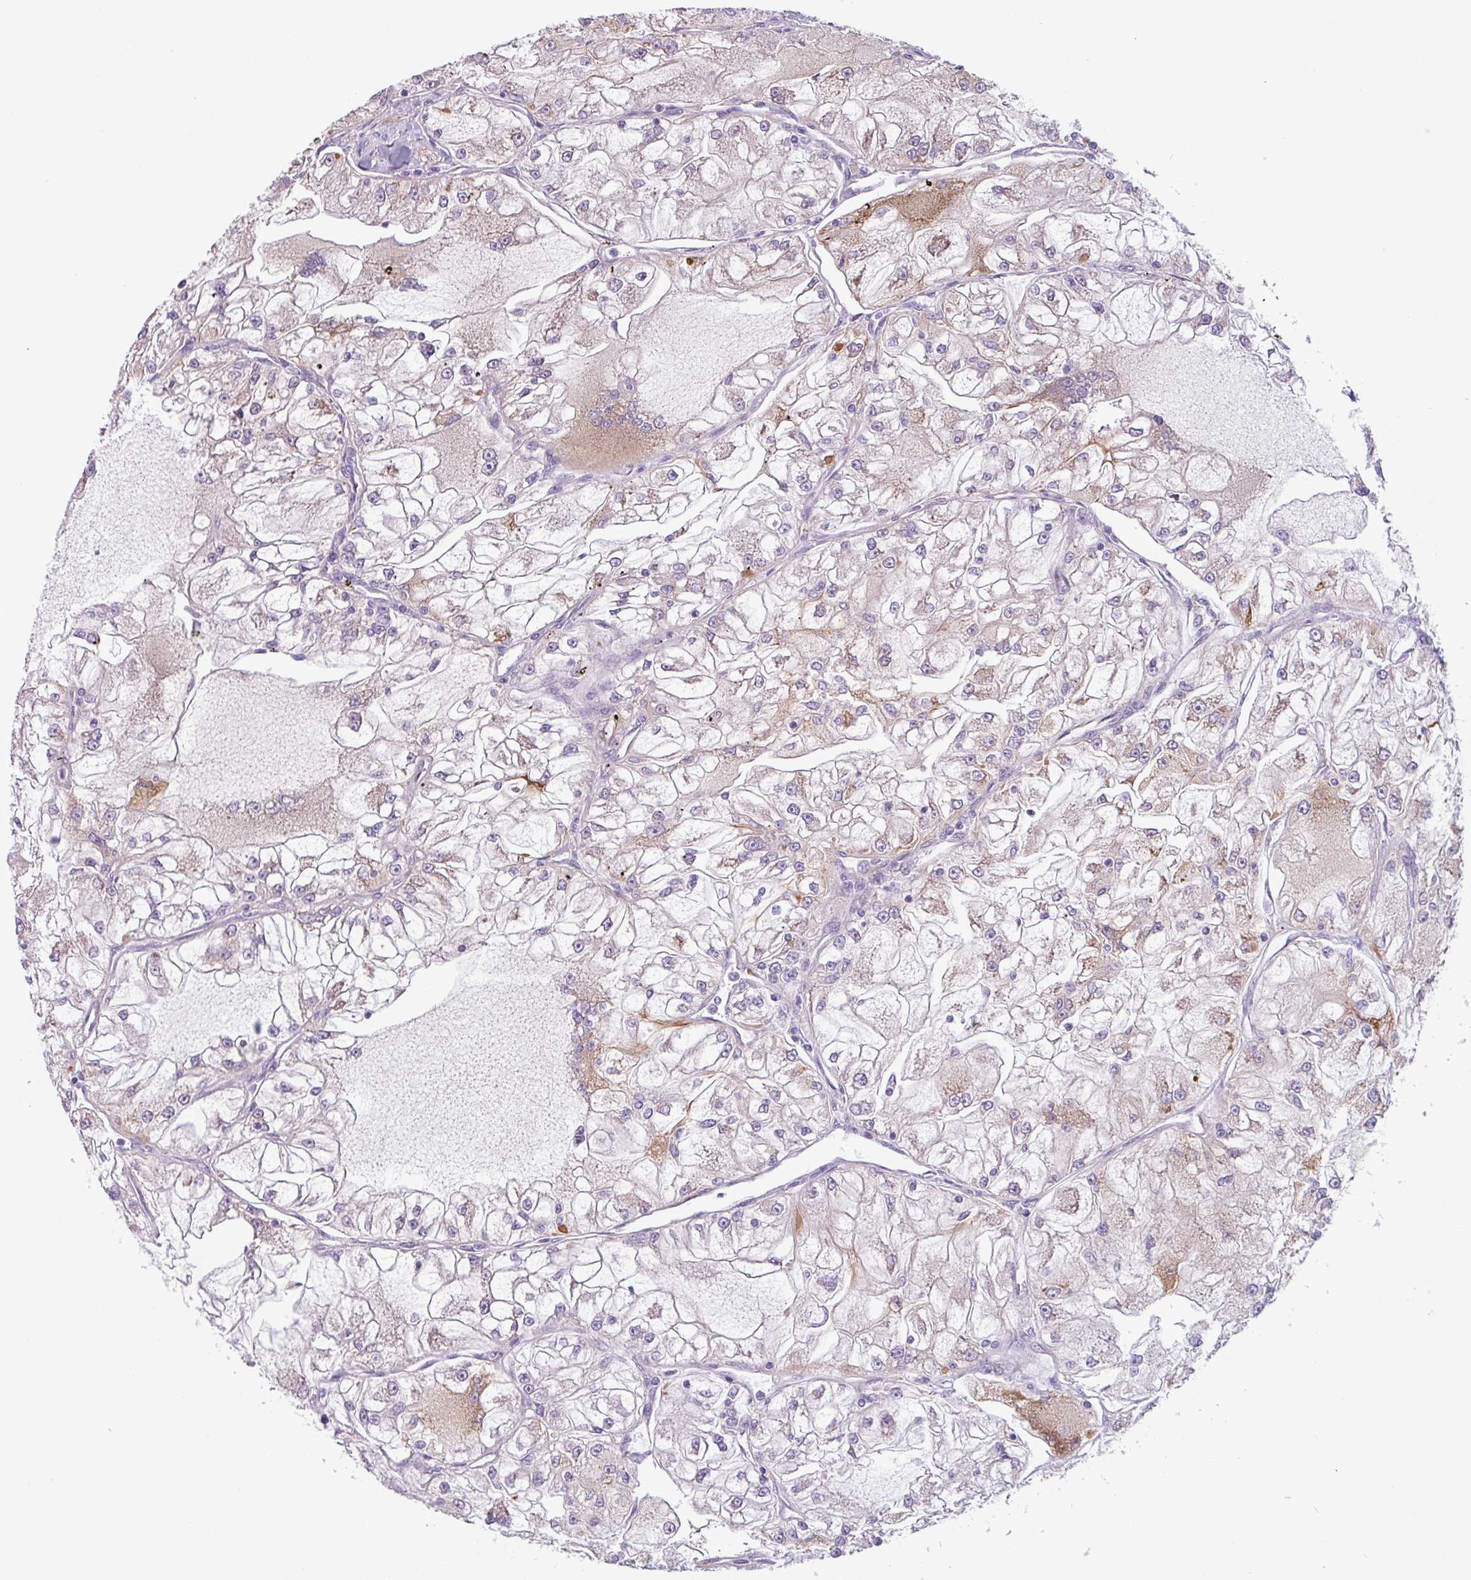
{"staining": {"intensity": "weak", "quantity": "<25%", "location": "cytoplasmic/membranous"}, "tissue": "renal cancer", "cell_type": "Tumor cells", "image_type": "cancer", "snomed": [{"axis": "morphology", "description": "Adenocarcinoma, NOS"}, {"axis": "topography", "description": "Kidney"}], "caption": "Renal cancer was stained to show a protein in brown. There is no significant staining in tumor cells.", "gene": "CAMK1", "patient": {"sex": "female", "age": 72}}